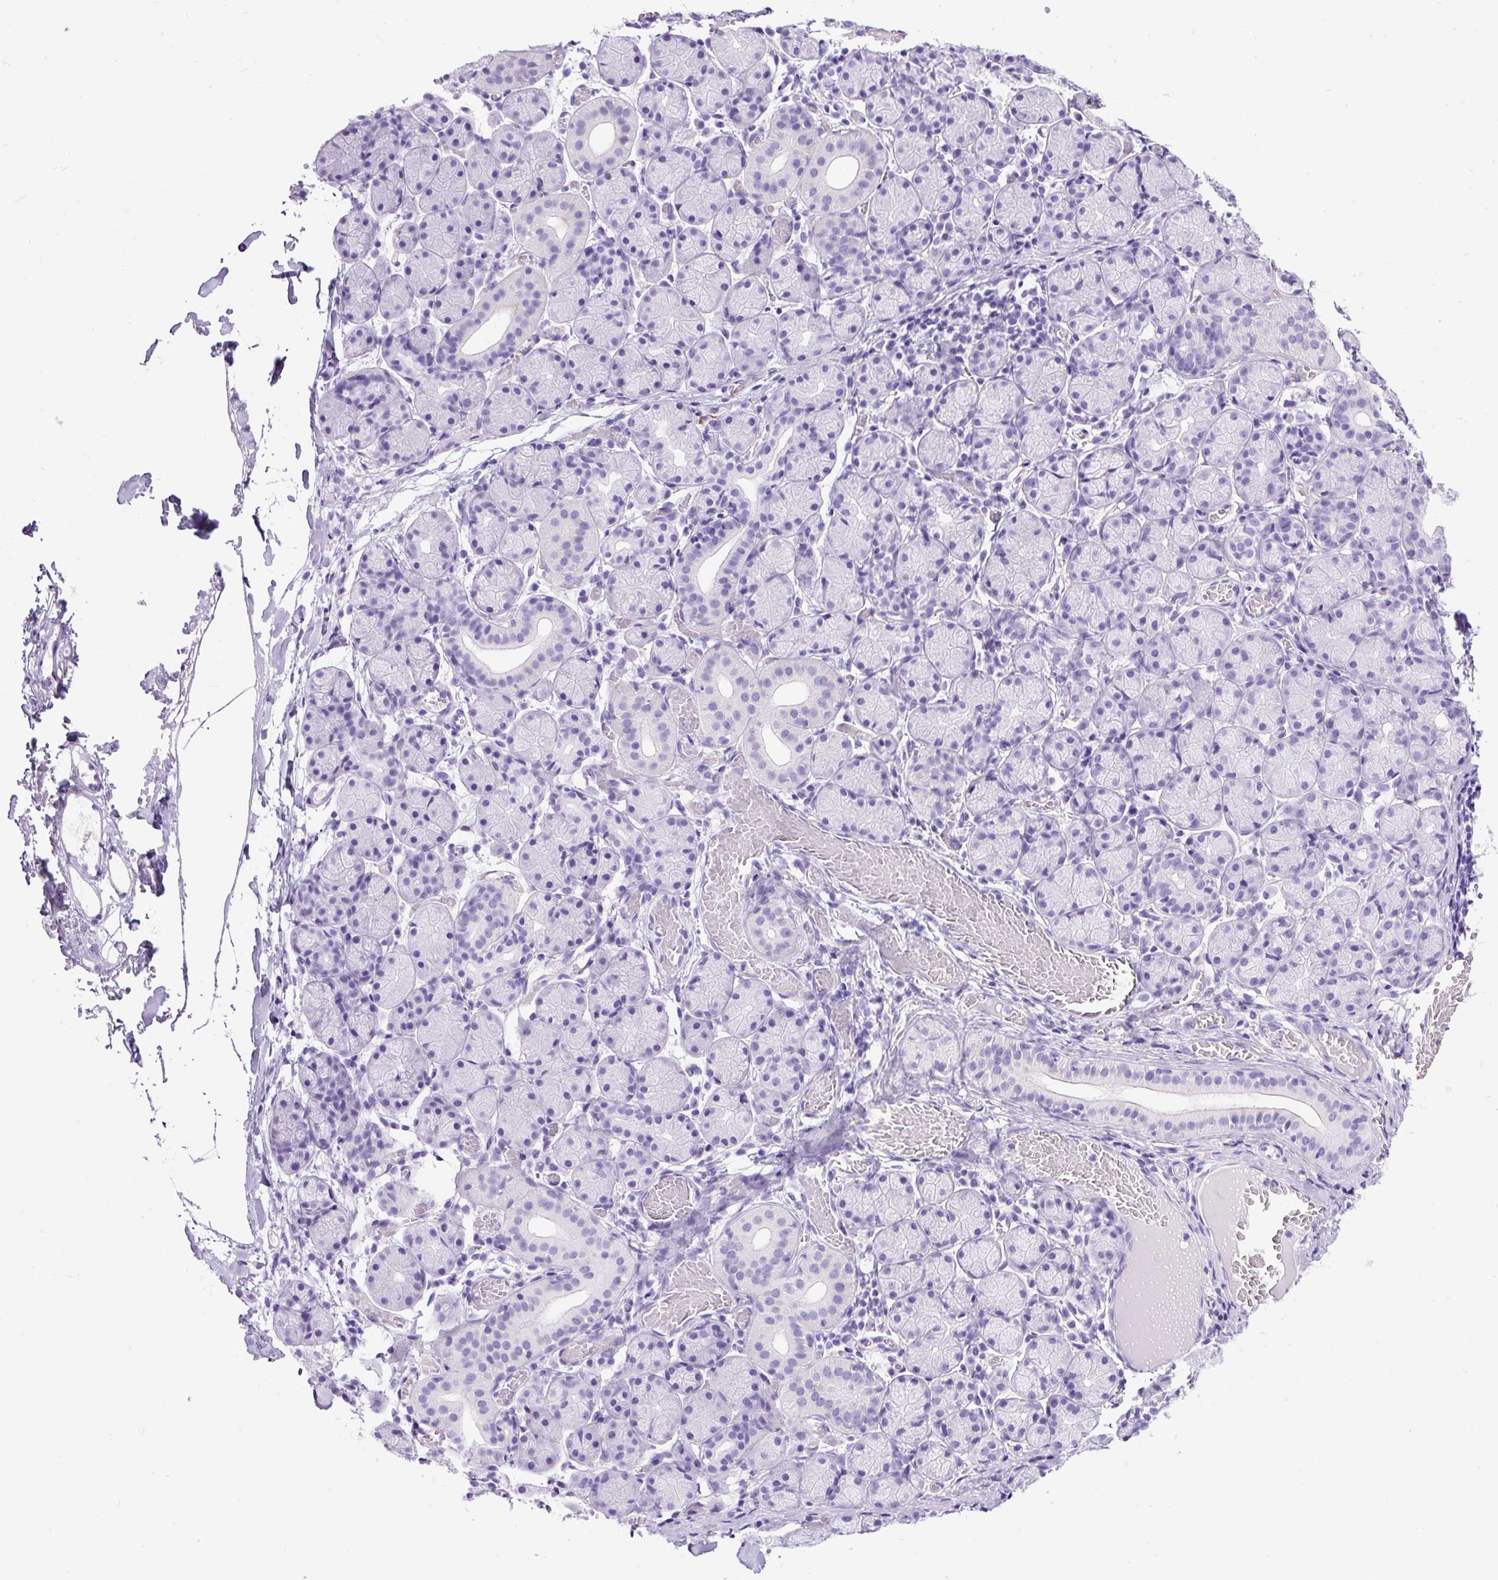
{"staining": {"intensity": "negative", "quantity": "none", "location": "none"}, "tissue": "salivary gland", "cell_type": "Glandular cells", "image_type": "normal", "snomed": [{"axis": "morphology", "description": "Normal tissue, NOS"}, {"axis": "topography", "description": "Salivary gland"}], "caption": "Immunohistochemical staining of unremarkable salivary gland demonstrates no significant positivity in glandular cells. (Stains: DAB immunohistochemistry with hematoxylin counter stain, Microscopy: brightfield microscopy at high magnification).", "gene": "PDIA2", "patient": {"sex": "female", "age": 24}}